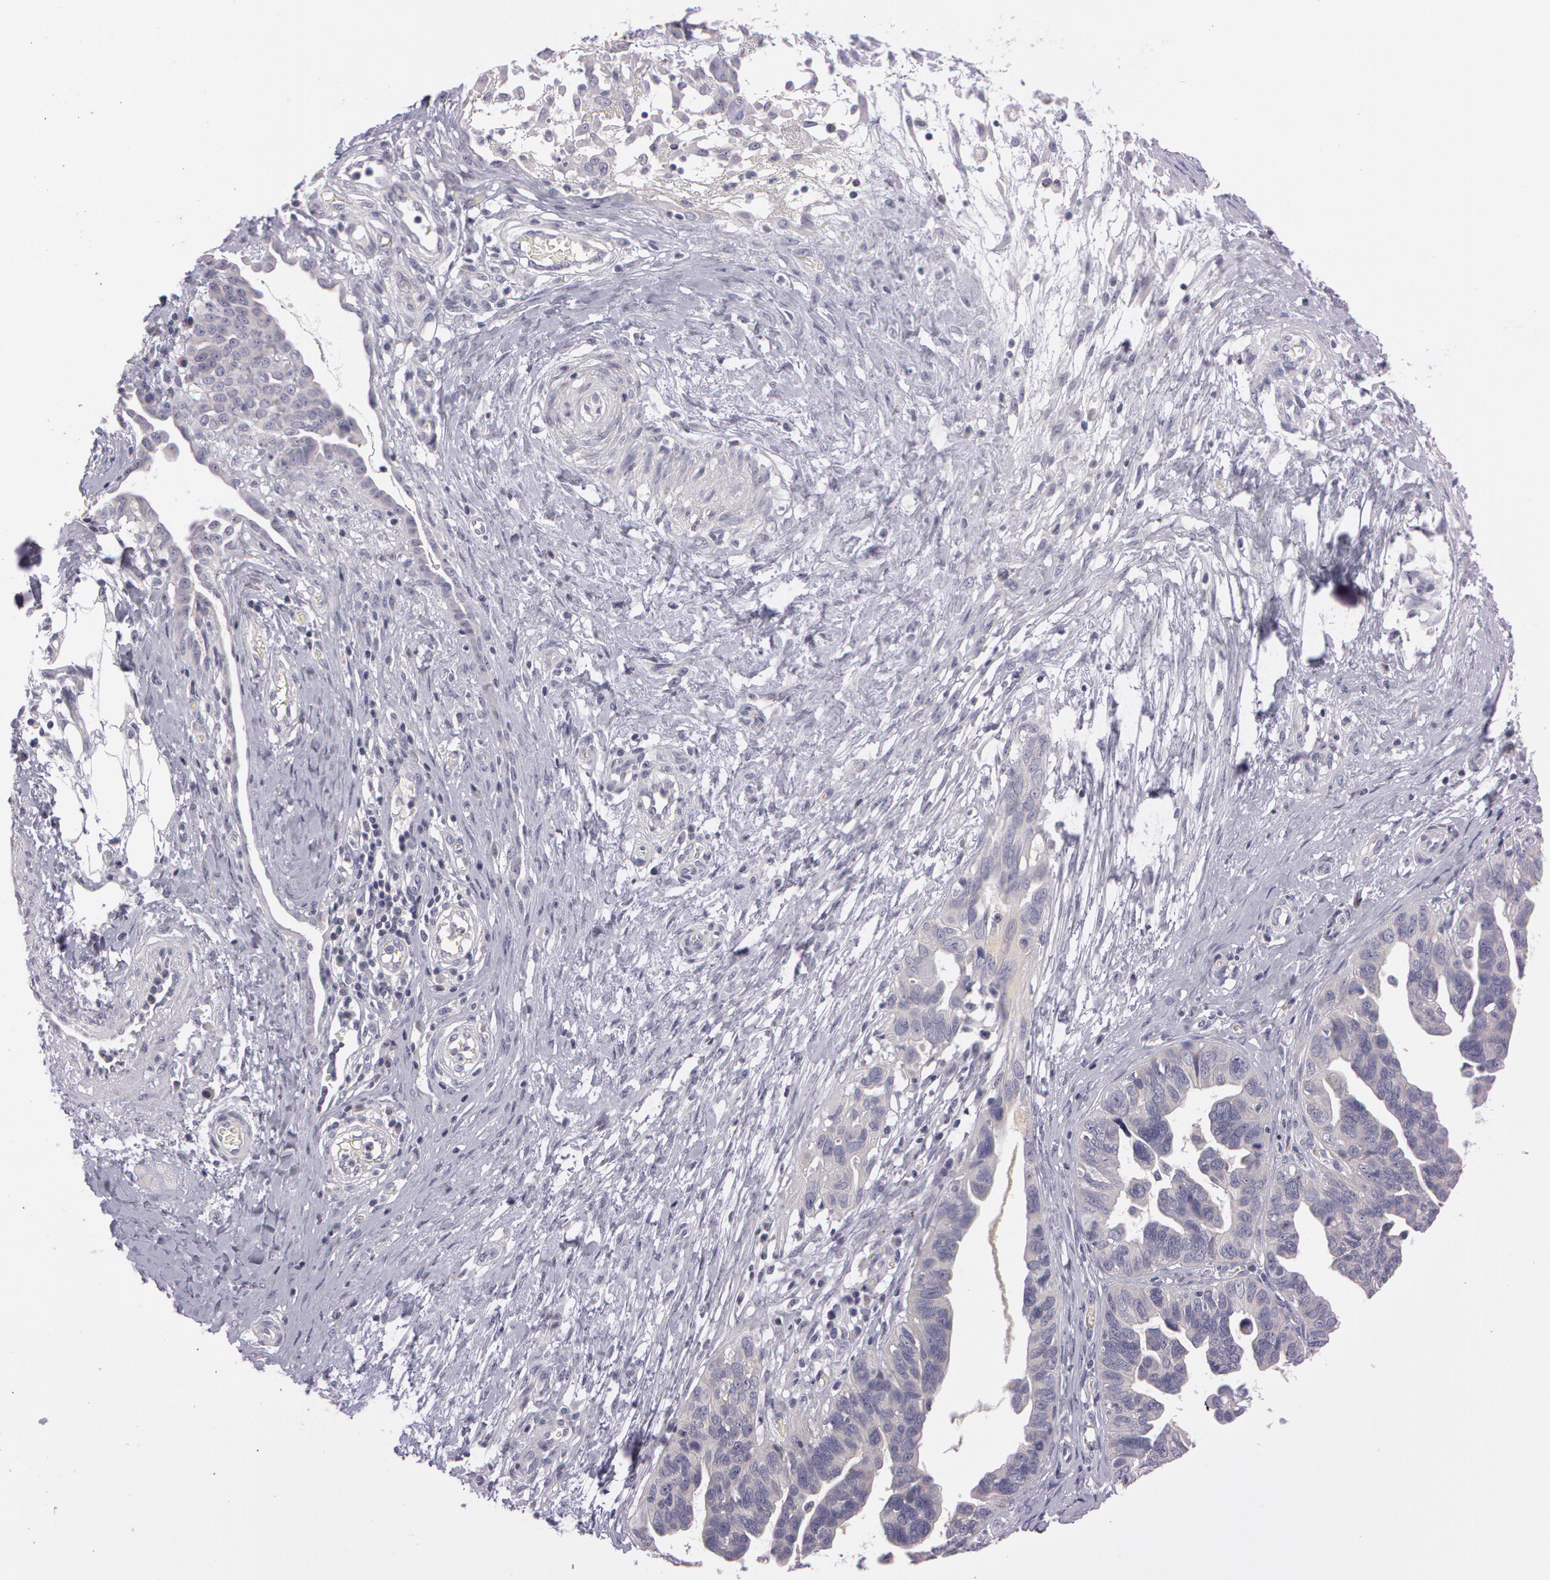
{"staining": {"intensity": "weak", "quantity": ">75%", "location": "cytoplasmic/membranous"}, "tissue": "ovarian cancer", "cell_type": "Tumor cells", "image_type": "cancer", "snomed": [{"axis": "morphology", "description": "Cystadenocarcinoma, serous, NOS"}, {"axis": "topography", "description": "Ovary"}], "caption": "IHC photomicrograph of neoplastic tissue: ovarian cancer stained using IHC shows low levels of weak protein expression localized specifically in the cytoplasmic/membranous of tumor cells, appearing as a cytoplasmic/membranous brown color.", "gene": "MXRA5", "patient": {"sex": "female", "age": 64}}